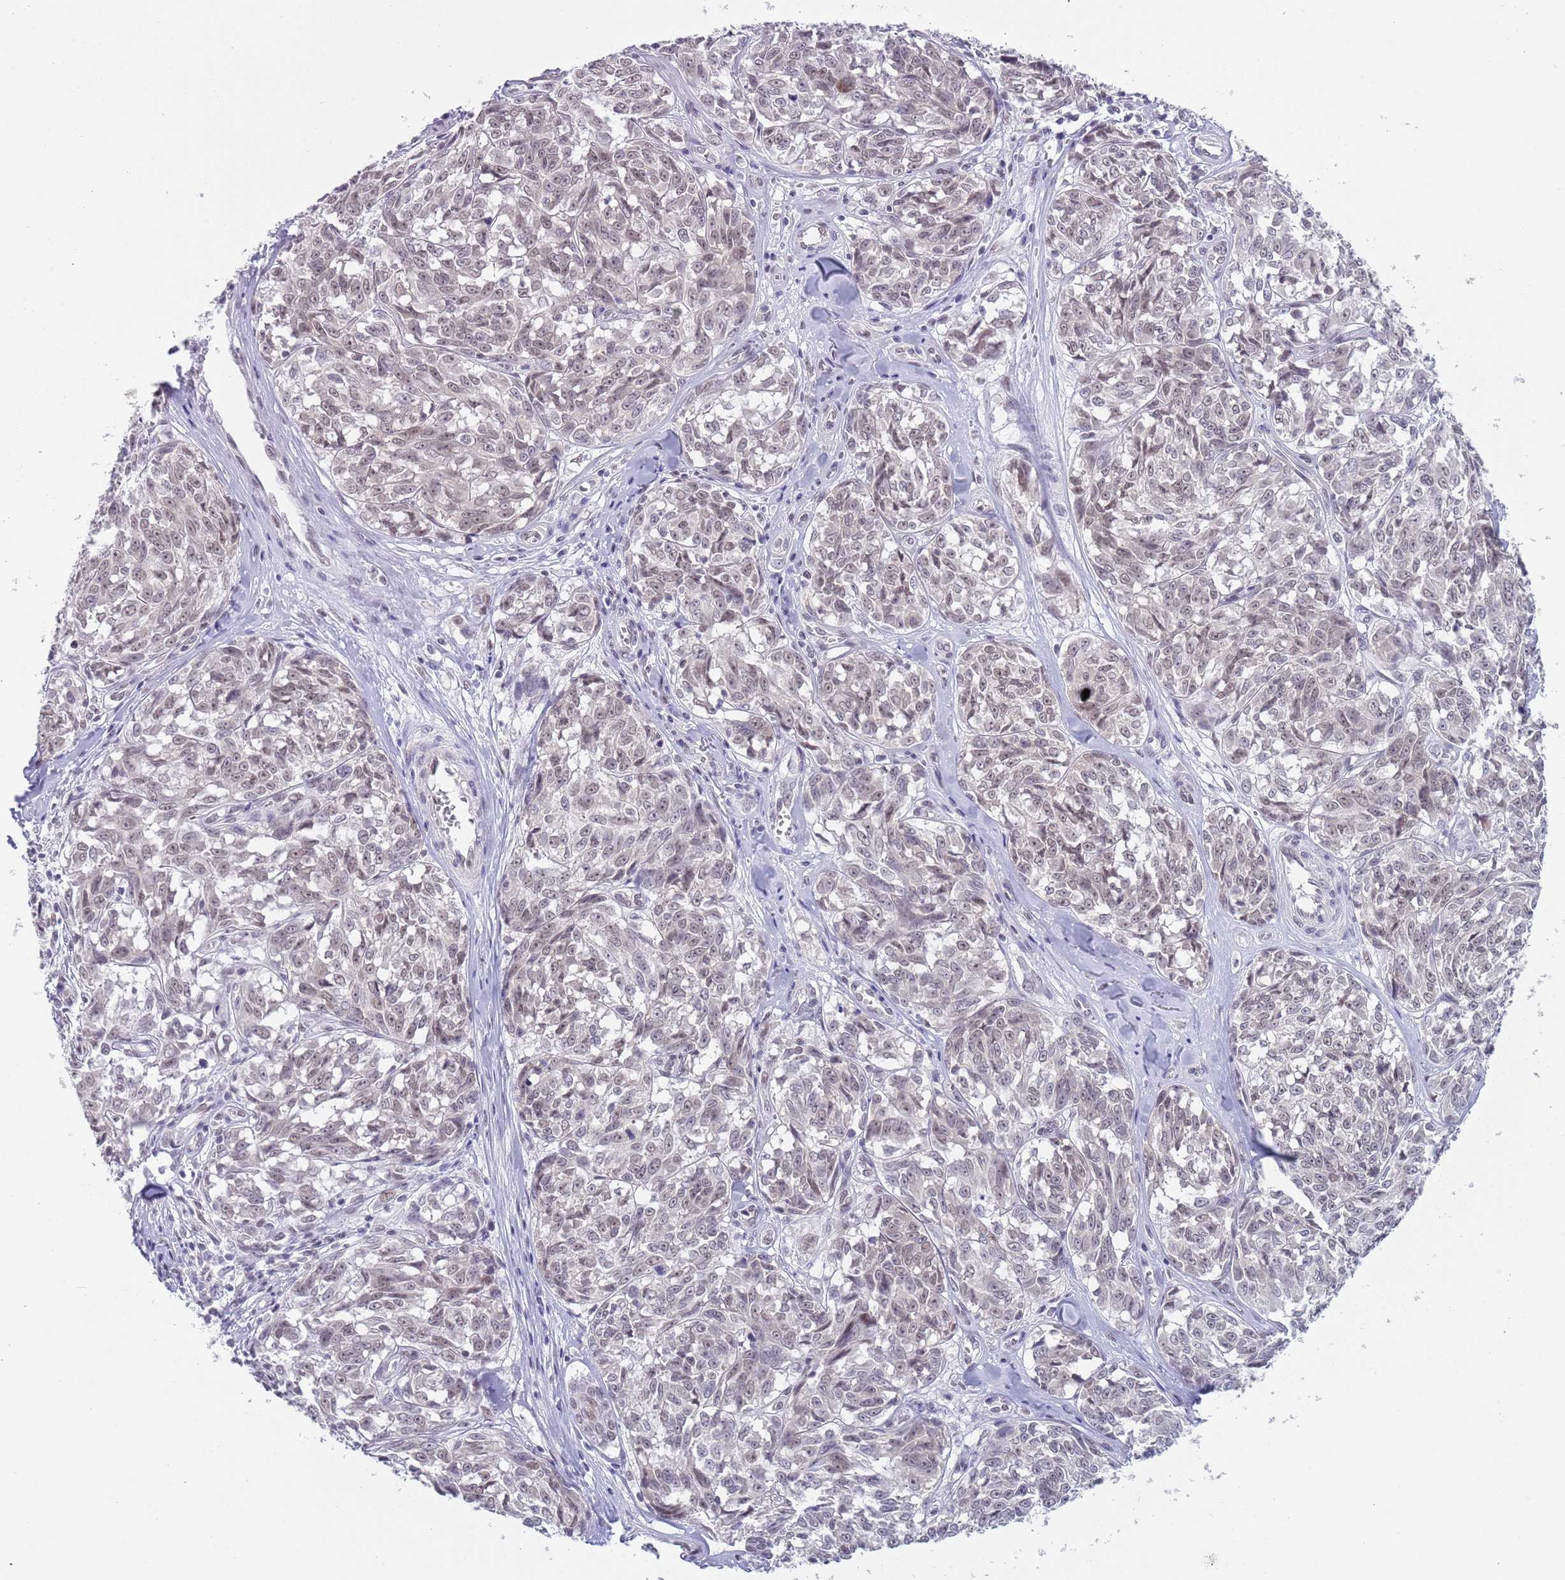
{"staining": {"intensity": "weak", "quantity": "<25%", "location": "nuclear"}, "tissue": "melanoma", "cell_type": "Tumor cells", "image_type": "cancer", "snomed": [{"axis": "morphology", "description": "Normal tissue, NOS"}, {"axis": "morphology", "description": "Malignant melanoma, NOS"}, {"axis": "topography", "description": "Skin"}], "caption": "IHC image of neoplastic tissue: malignant melanoma stained with DAB (3,3'-diaminobenzidine) reveals no significant protein expression in tumor cells.", "gene": "SEPHS2", "patient": {"sex": "female", "age": 64}}